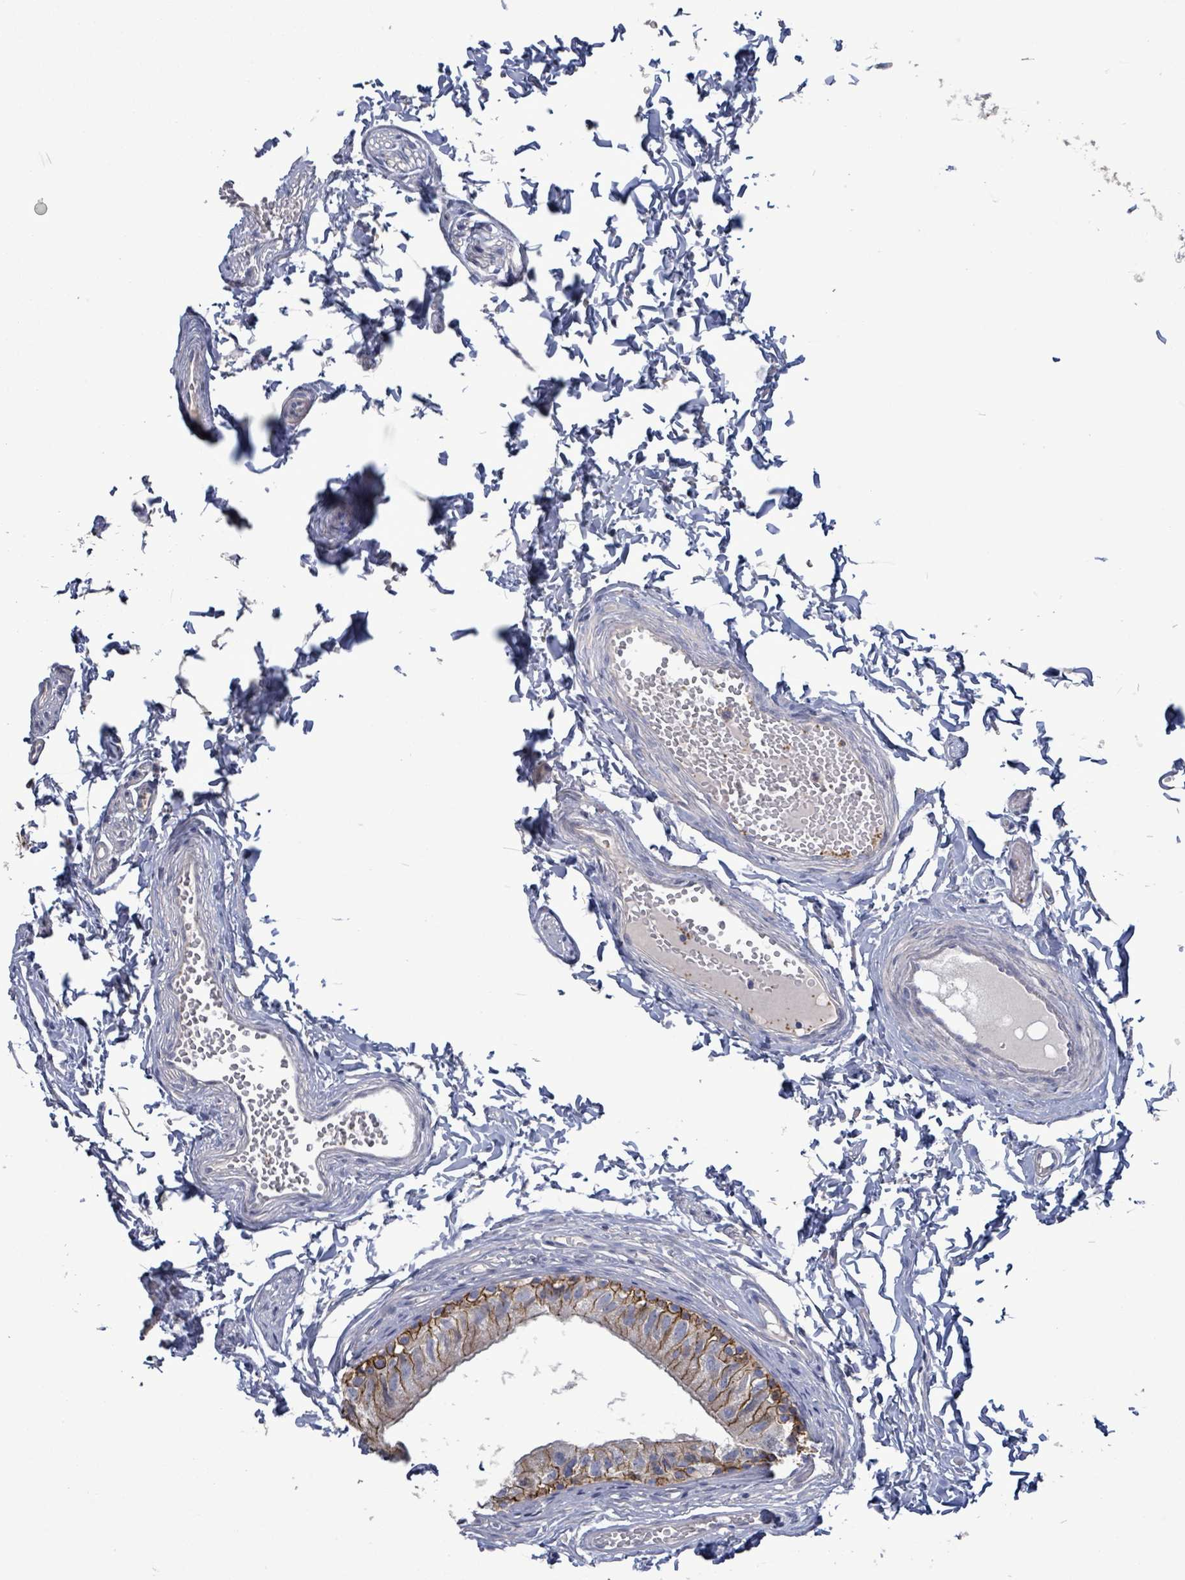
{"staining": {"intensity": "moderate", "quantity": ">75%", "location": "cytoplasmic/membranous"}, "tissue": "epididymis", "cell_type": "Glandular cells", "image_type": "normal", "snomed": [{"axis": "morphology", "description": "Normal tissue, NOS"}, {"axis": "topography", "description": "Epididymis"}], "caption": "An image showing moderate cytoplasmic/membranous positivity in about >75% of glandular cells in unremarkable epididymis, as visualized by brown immunohistochemical staining.", "gene": "HRAS", "patient": {"sex": "male", "age": 37}}